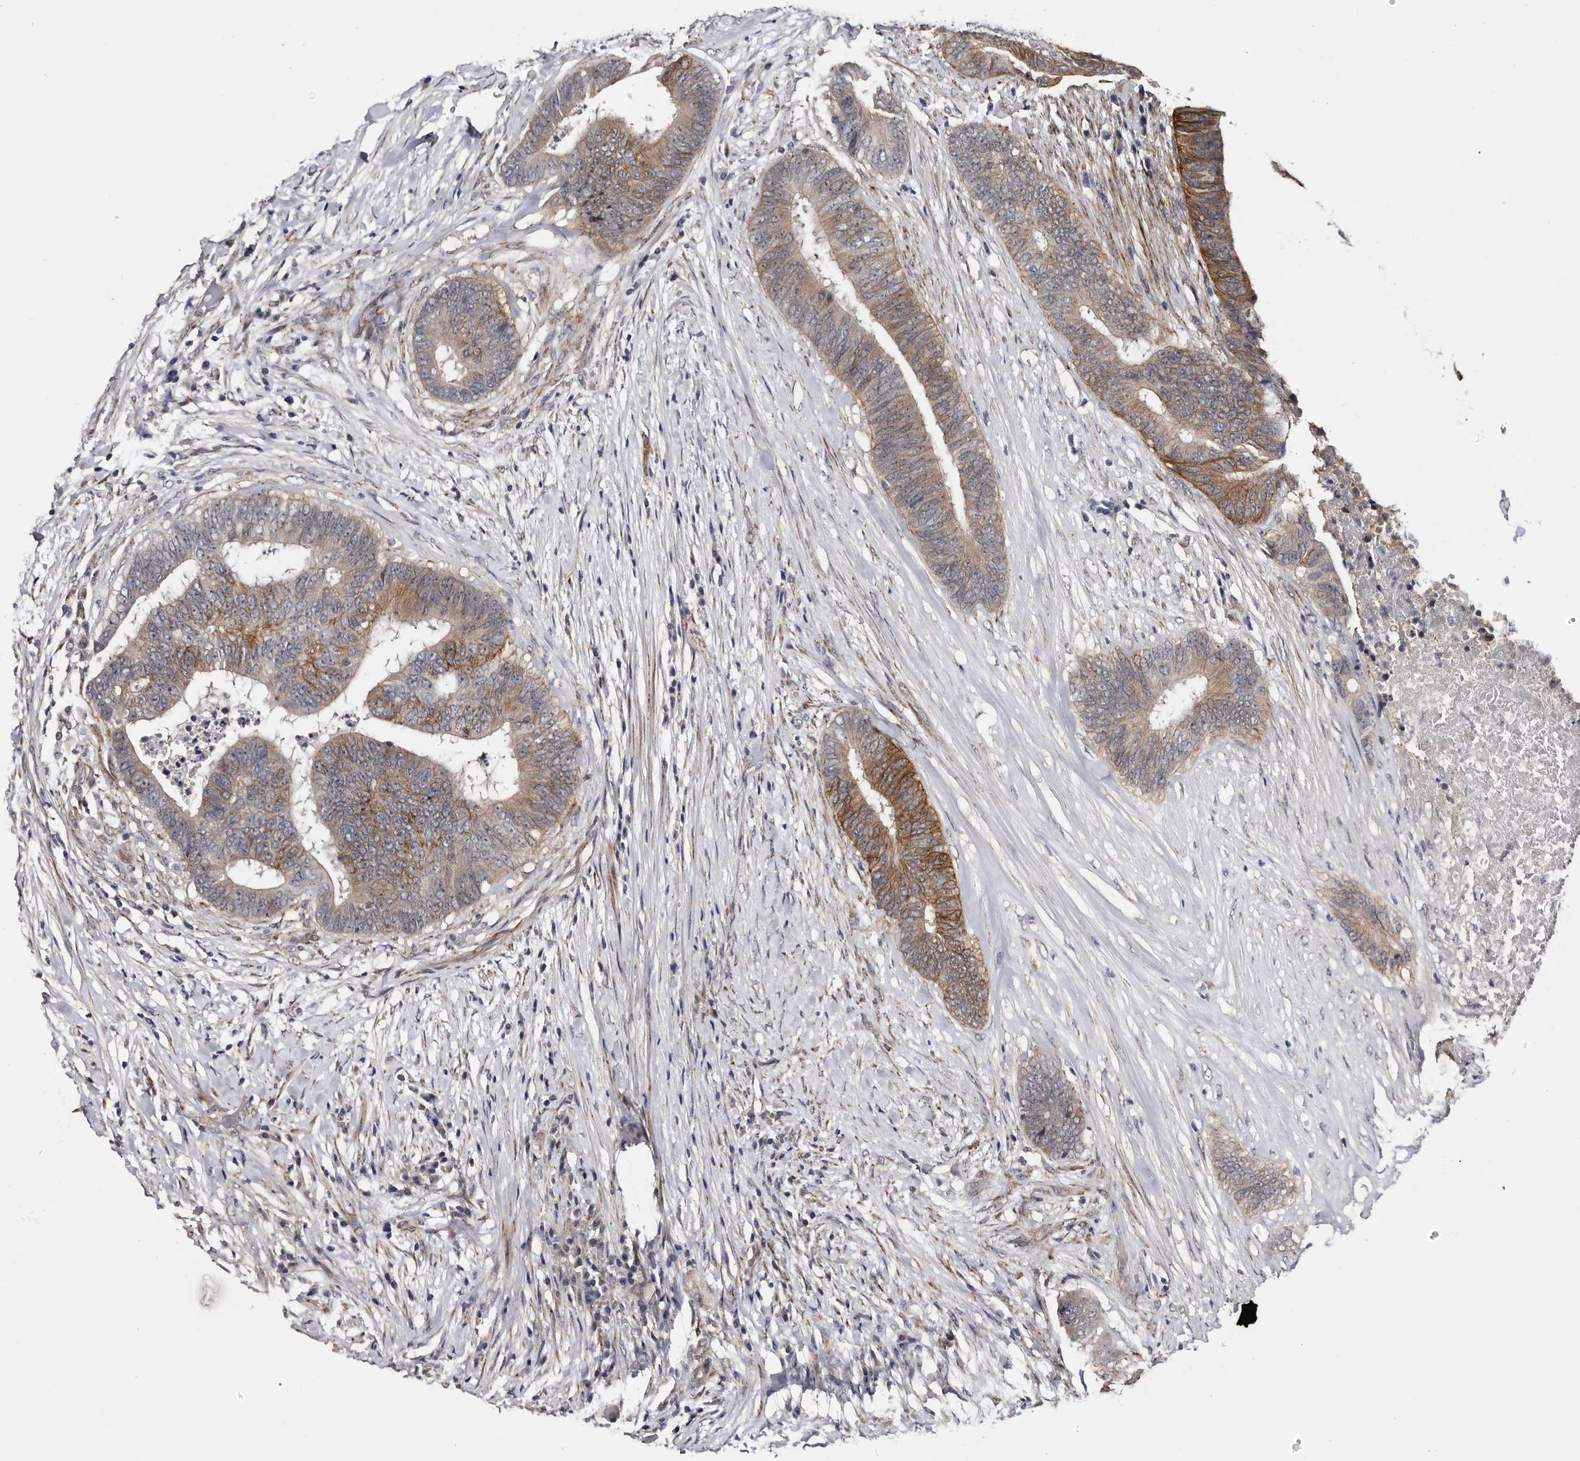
{"staining": {"intensity": "moderate", "quantity": "25%-75%", "location": "cytoplasmic/membranous"}, "tissue": "colorectal cancer", "cell_type": "Tumor cells", "image_type": "cancer", "snomed": [{"axis": "morphology", "description": "Adenocarcinoma, NOS"}, {"axis": "topography", "description": "Rectum"}], "caption": "The histopathology image demonstrates a brown stain indicating the presence of a protein in the cytoplasmic/membranous of tumor cells in colorectal adenocarcinoma.", "gene": "ARMCX2", "patient": {"sex": "male", "age": 72}}